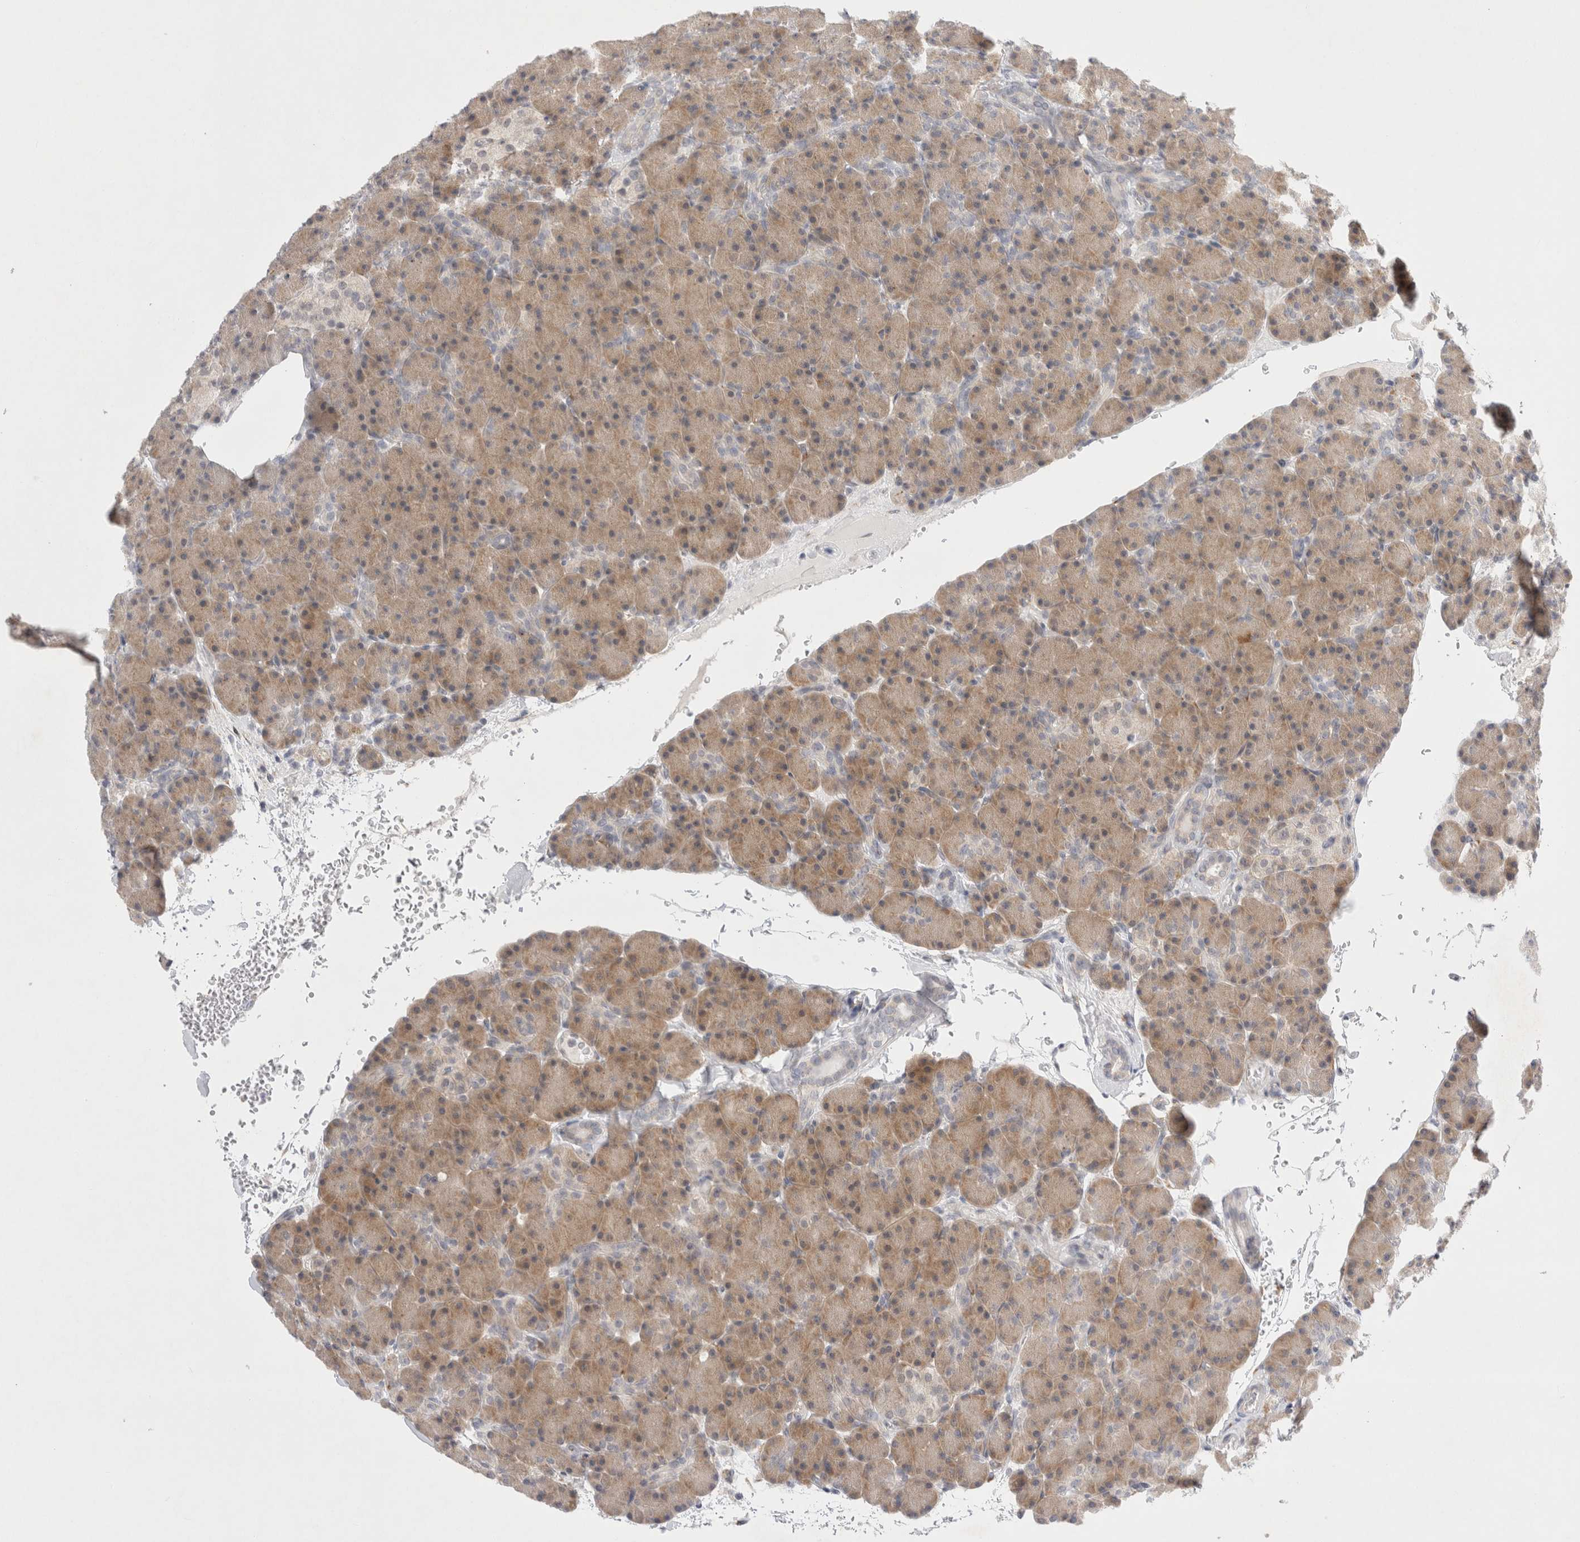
{"staining": {"intensity": "weak", "quantity": "25%-75%", "location": "cytoplasmic/membranous"}, "tissue": "pancreas", "cell_type": "Exocrine glandular cells", "image_type": "normal", "snomed": [{"axis": "morphology", "description": "Normal tissue, NOS"}, {"axis": "topography", "description": "Pancreas"}], "caption": "IHC (DAB (3,3'-diaminobenzidine)) staining of benign human pancreas displays weak cytoplasmic/membranous protein expression in approximately 25%-75% of exocrine glandular cells. The staining was performed using DAB (3,3'-diaminobenzidine), with brown indicating positive protein expression. Nuclei are stained blue with hematoxylin.", "gene": "TRMT1L", "patient": {"sex": "female", "age": 43}}